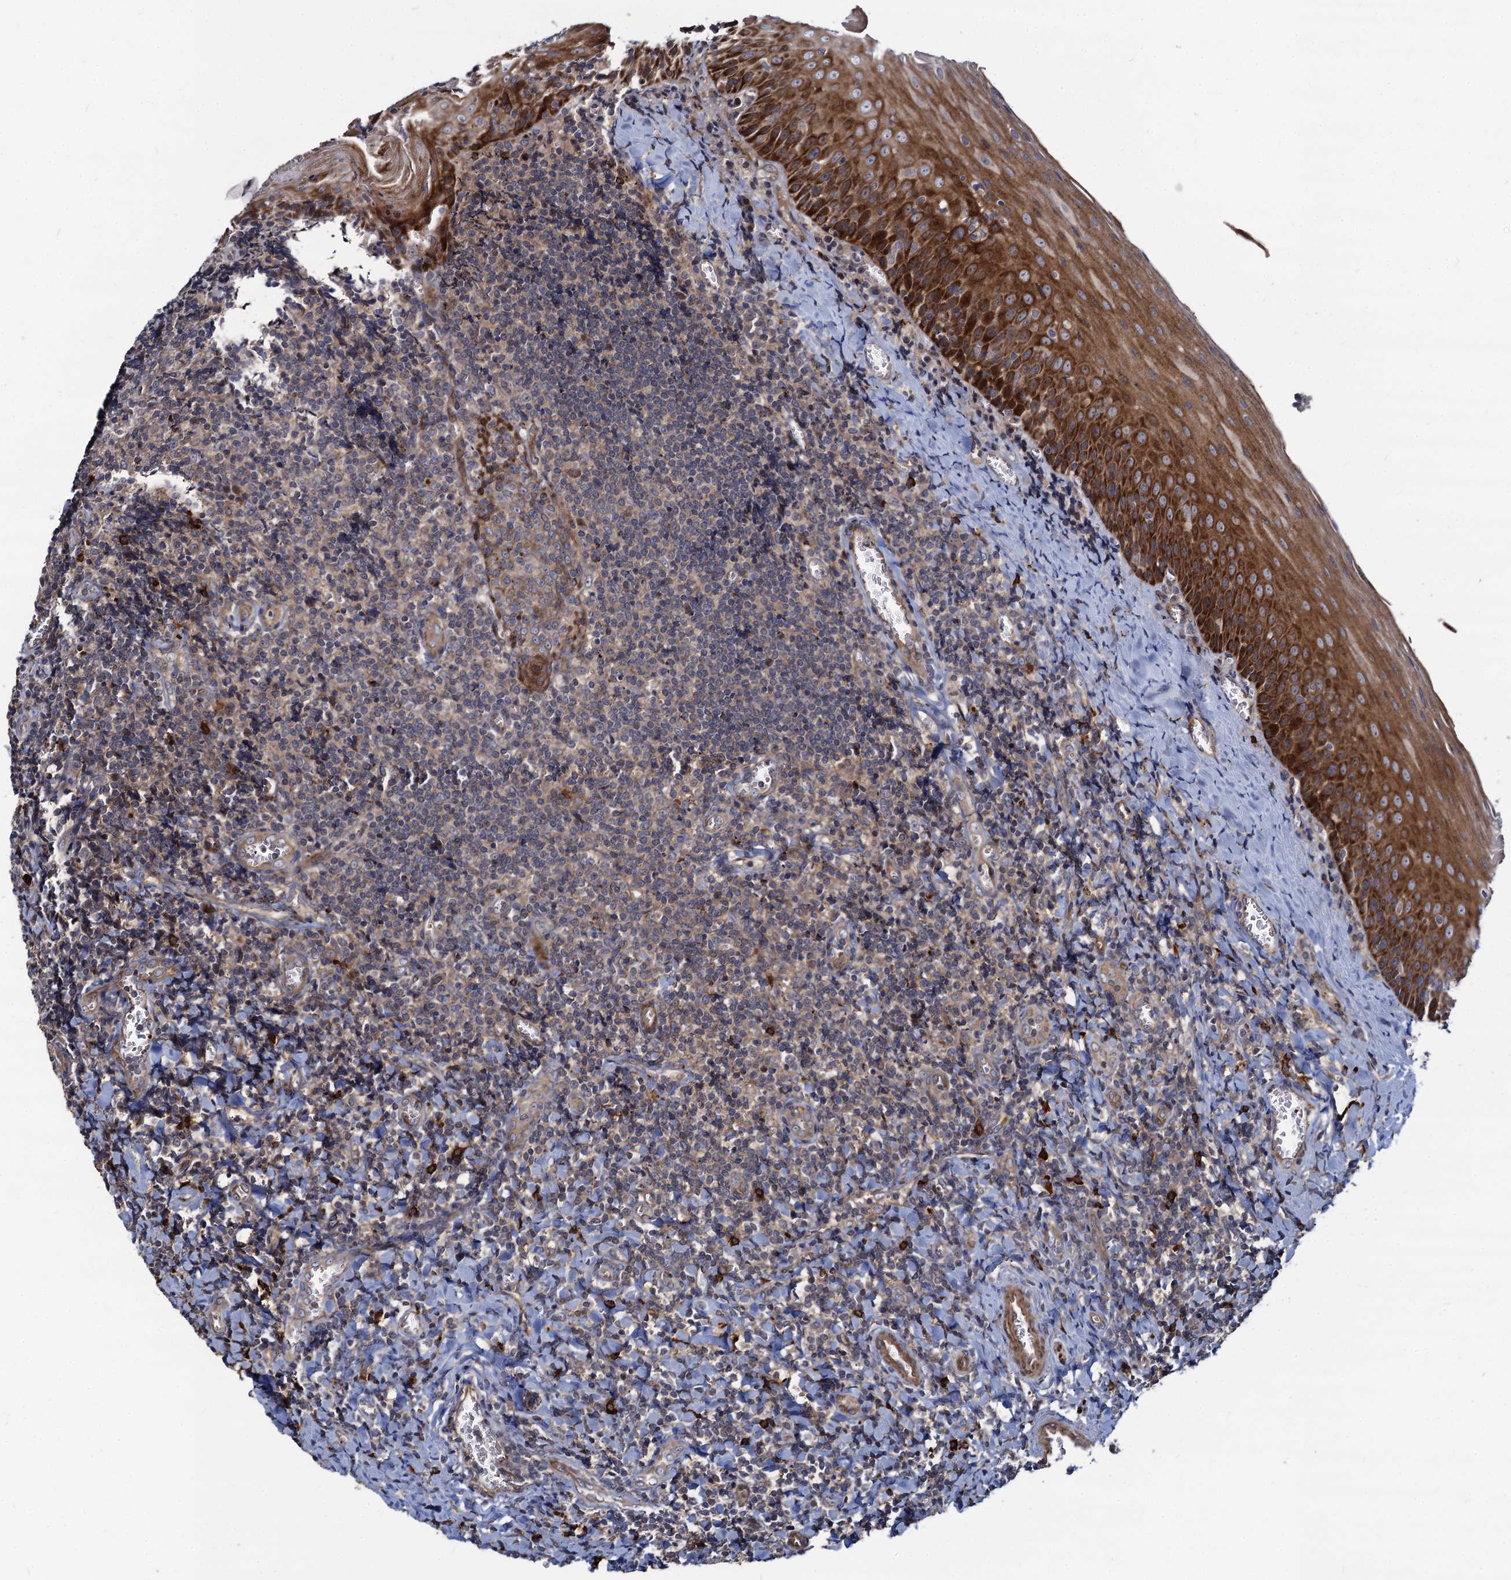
{"staining": {"intensity": "weak", "quantity": "<25%", "location": "cytoplasmic/membranous"}, "tissue": "tonsil", "cell_type": "Germinal center cells", "image_type": "normal", "snomed": [{"axis": "morphology", "description": "Normal tissue, NOS"}, {"axis": "topography", "description": "Tonsil"}], "caption": "Photomicrograph shows no protein expression in germinal center cells of normal tonsil.", "gene": "KXD1", "patient": {"sex": "male", "age": 27}}